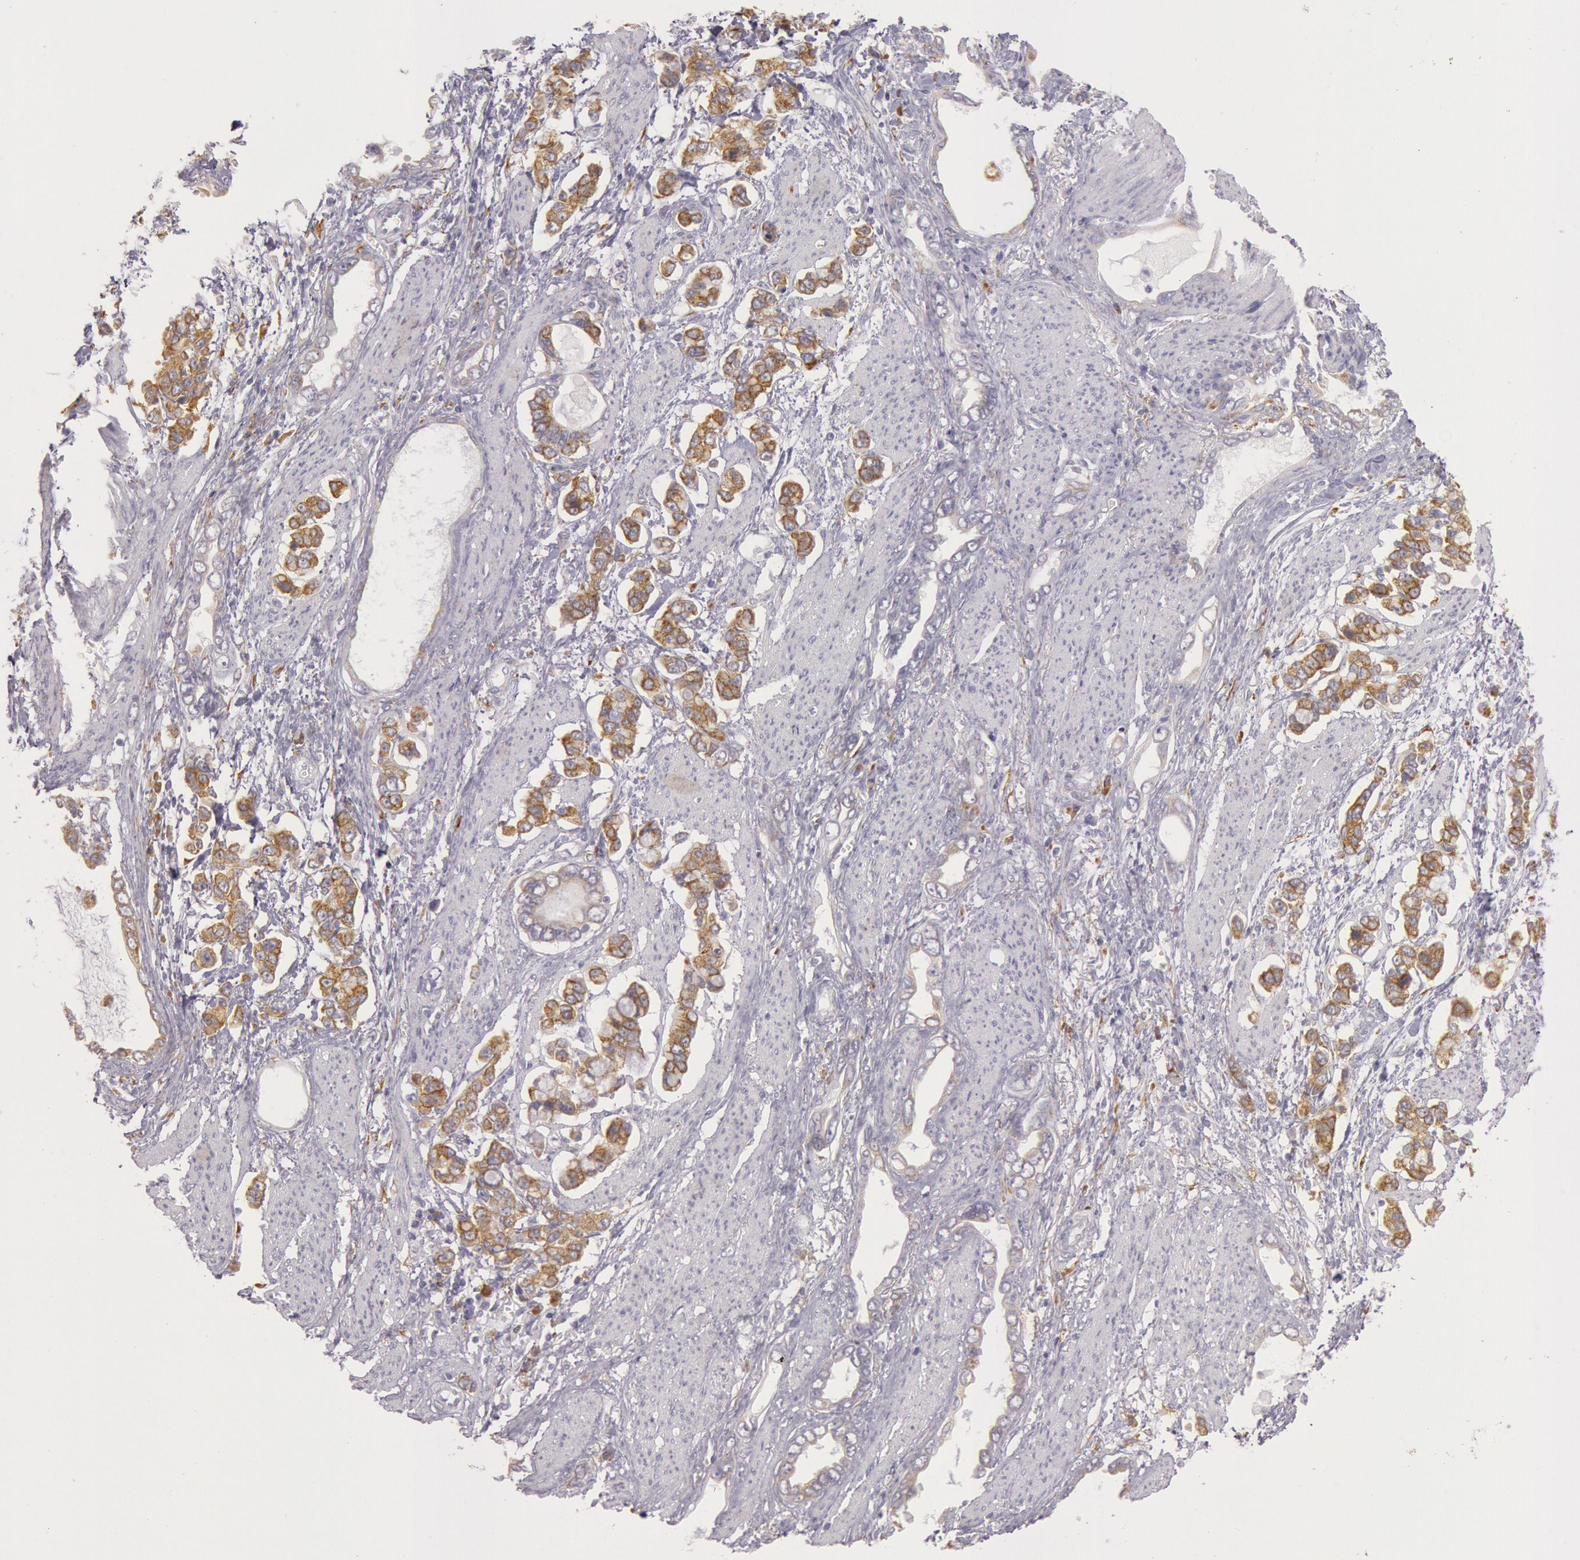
{"staining": {"intensity": "moderate", "quantity": "25%-75%", "location": "cytoplasmic/membranous"}, "tissue": "stomach cancer", "cell_type": "Tumor cells", "image_type": "cancer", "snomed": [{"axis": "morphology", "description": "Adenocarcinoma, NOS"}, {"axis": "topography", "description": "Stomach"}], "caption": "IHC photomicrograph of neoplastic tissue: human adenocarcinoma (stomach) stained using IHC exhibits medium levels of moderate protein expression localized specifically in the cytoplasmic/membranous of tumor cells, appearing as a cytoplasmic/membranous brown color.", "gene": "CIDEB", "patient": {"sex": "male", "age": 78}}